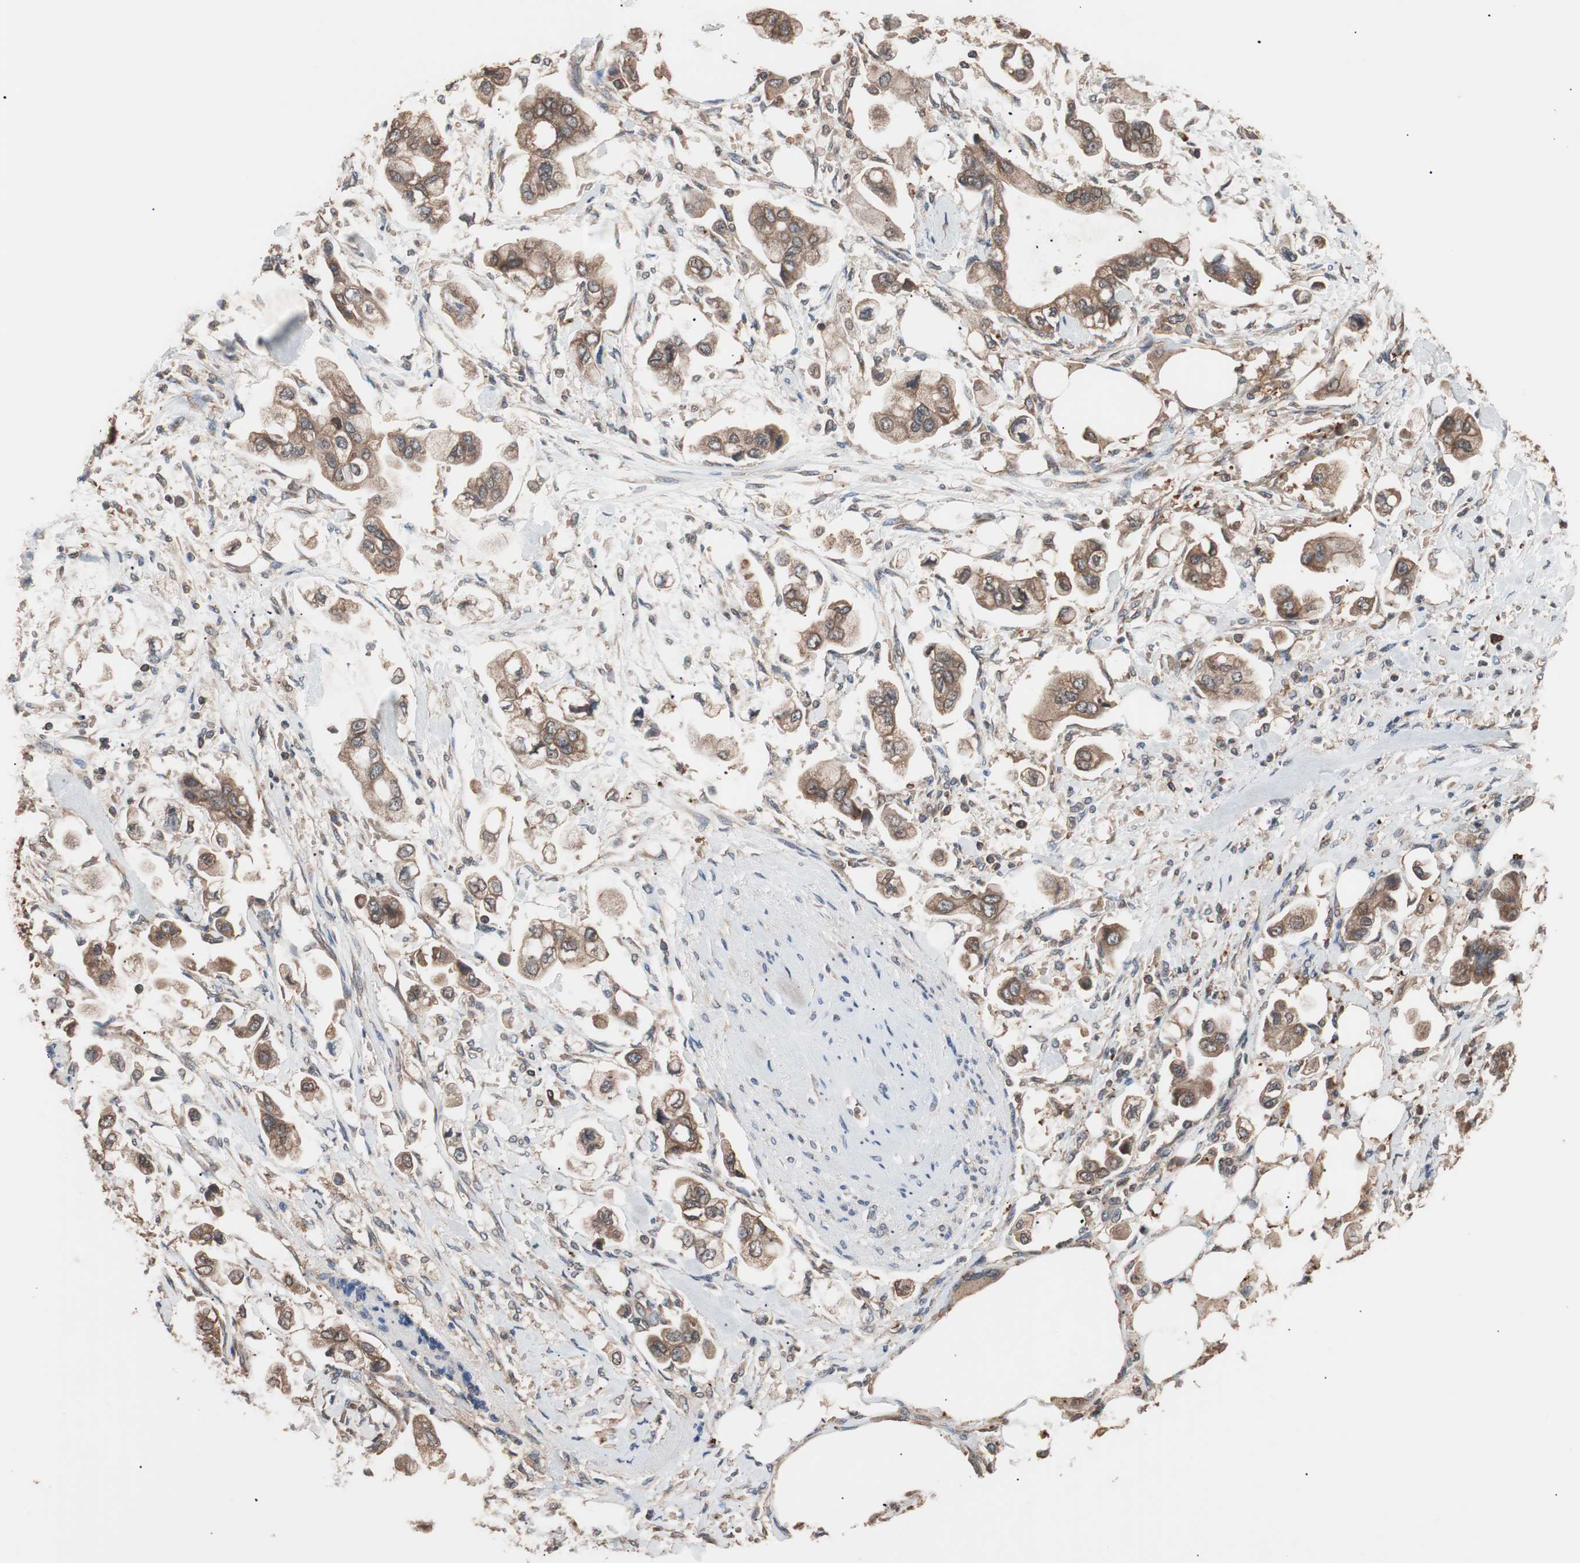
{"staining": {"intensity": "moderate", "quantity": ">75%", "location": "cytoplasmic/membranous"}, "tissue": "stomach cancer", "cell_type": "Tumor cells", "image_type": "cancer", "snomed": [{"axis": "morphology", "description": "Adenocarcinoma, NOS"}, {"axis": "topography", "description": "Stomach"}], "caption": "An image of stomach cancer stained for a protein exhibits moderate cytoplasmic/membranous brown staining in tumor cells.", "gene": "GLYCTK", "patient": {"sex": "male", "age": 62}}